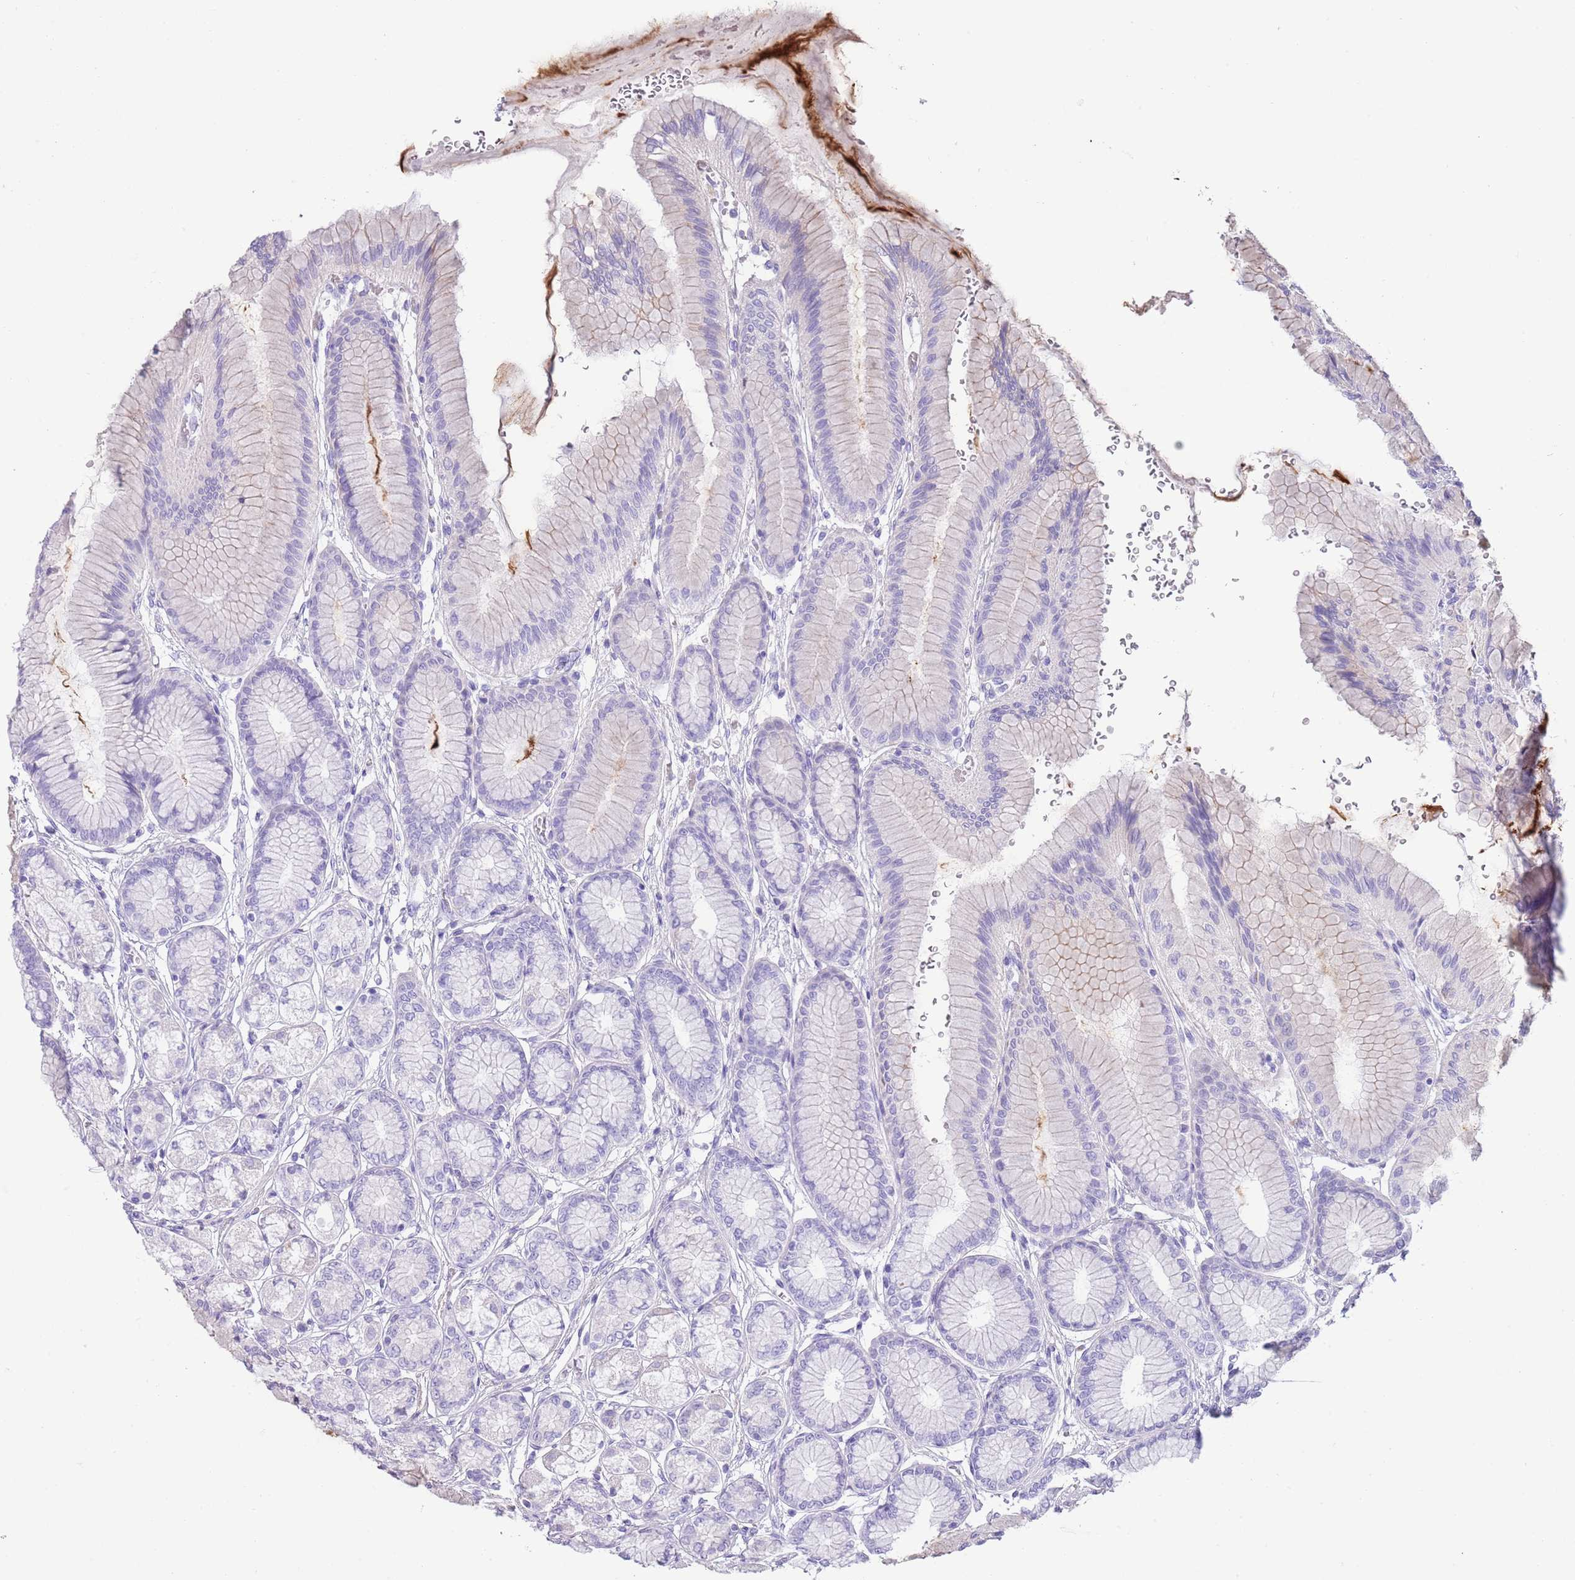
{"staining": {"intensity": "strong", "quantity": "<25%", "location": "cytoplasmic/membranous"}, "tissue": "stomach", "cell_type": "Glandular cells", "image_type": "normal", "snomed": [{"axis": "morphology", "description": "Normal tissue, NOS"}, {"axis": "morphology", "description": "Adenocarcinoma, NOS"}, {"axis": "morphology", "description": "Adenocarcinoma, High grade"}, {"axis": "topography", "description": "Stomach, upper"}, {"axis": "topography", "description": "Stomach"}], "caption": "This image demonstrates immunohistochemistry (IHC) staining of unremarkable stomach, with medium strong cytoplasmic/membranous expression in about <25% of glandular cells.", "gene": "ABHD17C", "patient": {"sex": "female", "age": 65}}